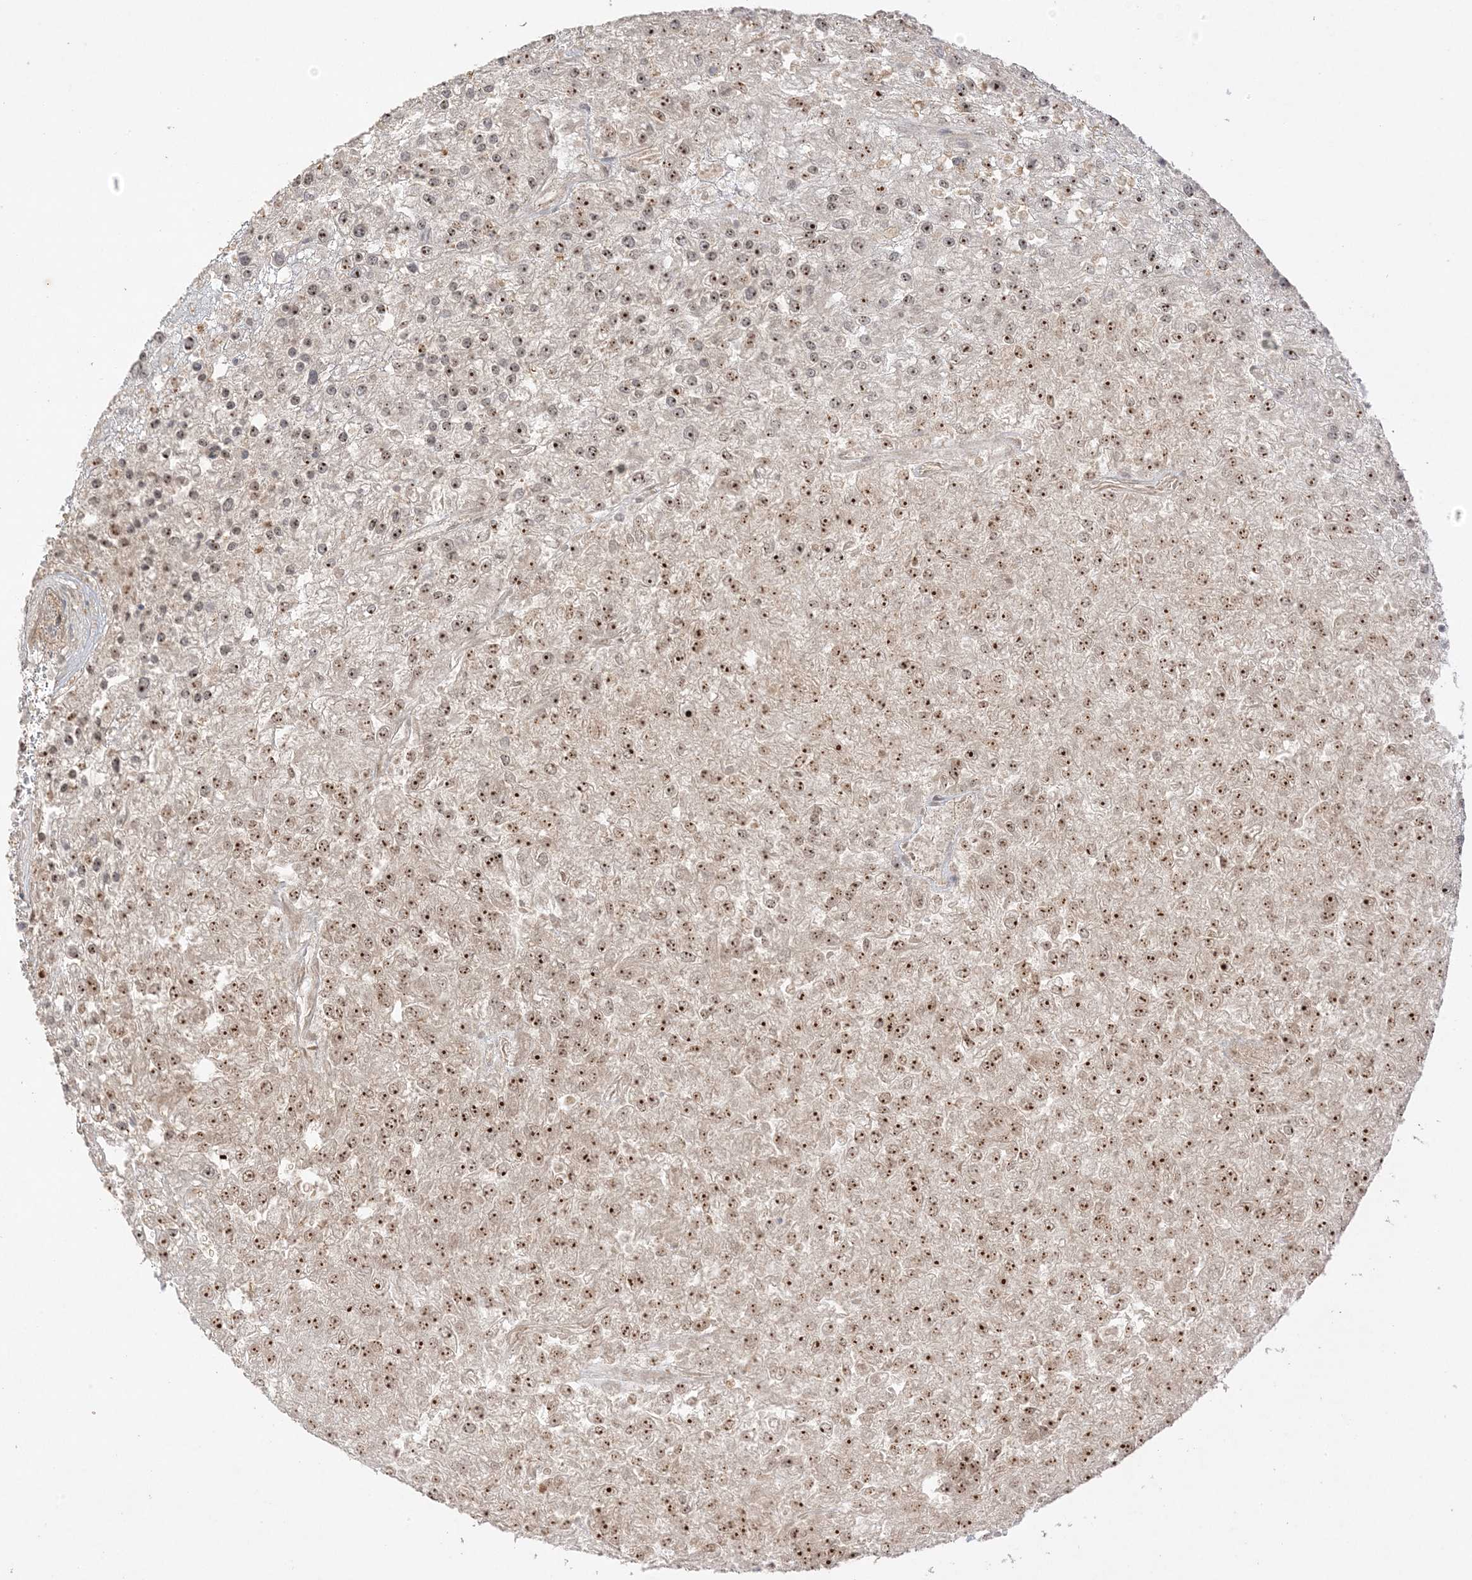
{"staining": {"intensity": "moderate", "quantity": ">75%", "location": "nuclear"}, "tissue": "renal cancer", "cell_type": "Tumor cells", "image_type": "cancer", "snomed": [{"axis": "morphology", "description": "Adenocarcinoma, NOS"}, {"axis": "topography", "description": "Kidney"}], "caption": "Renal cancer tissue exhibits moderate nuclear expression in approximately >75% of tumor cells, visualized by immunohistochemistry.", "gene": "DDX18", "patient": {"sex": "female", "age": 54}}